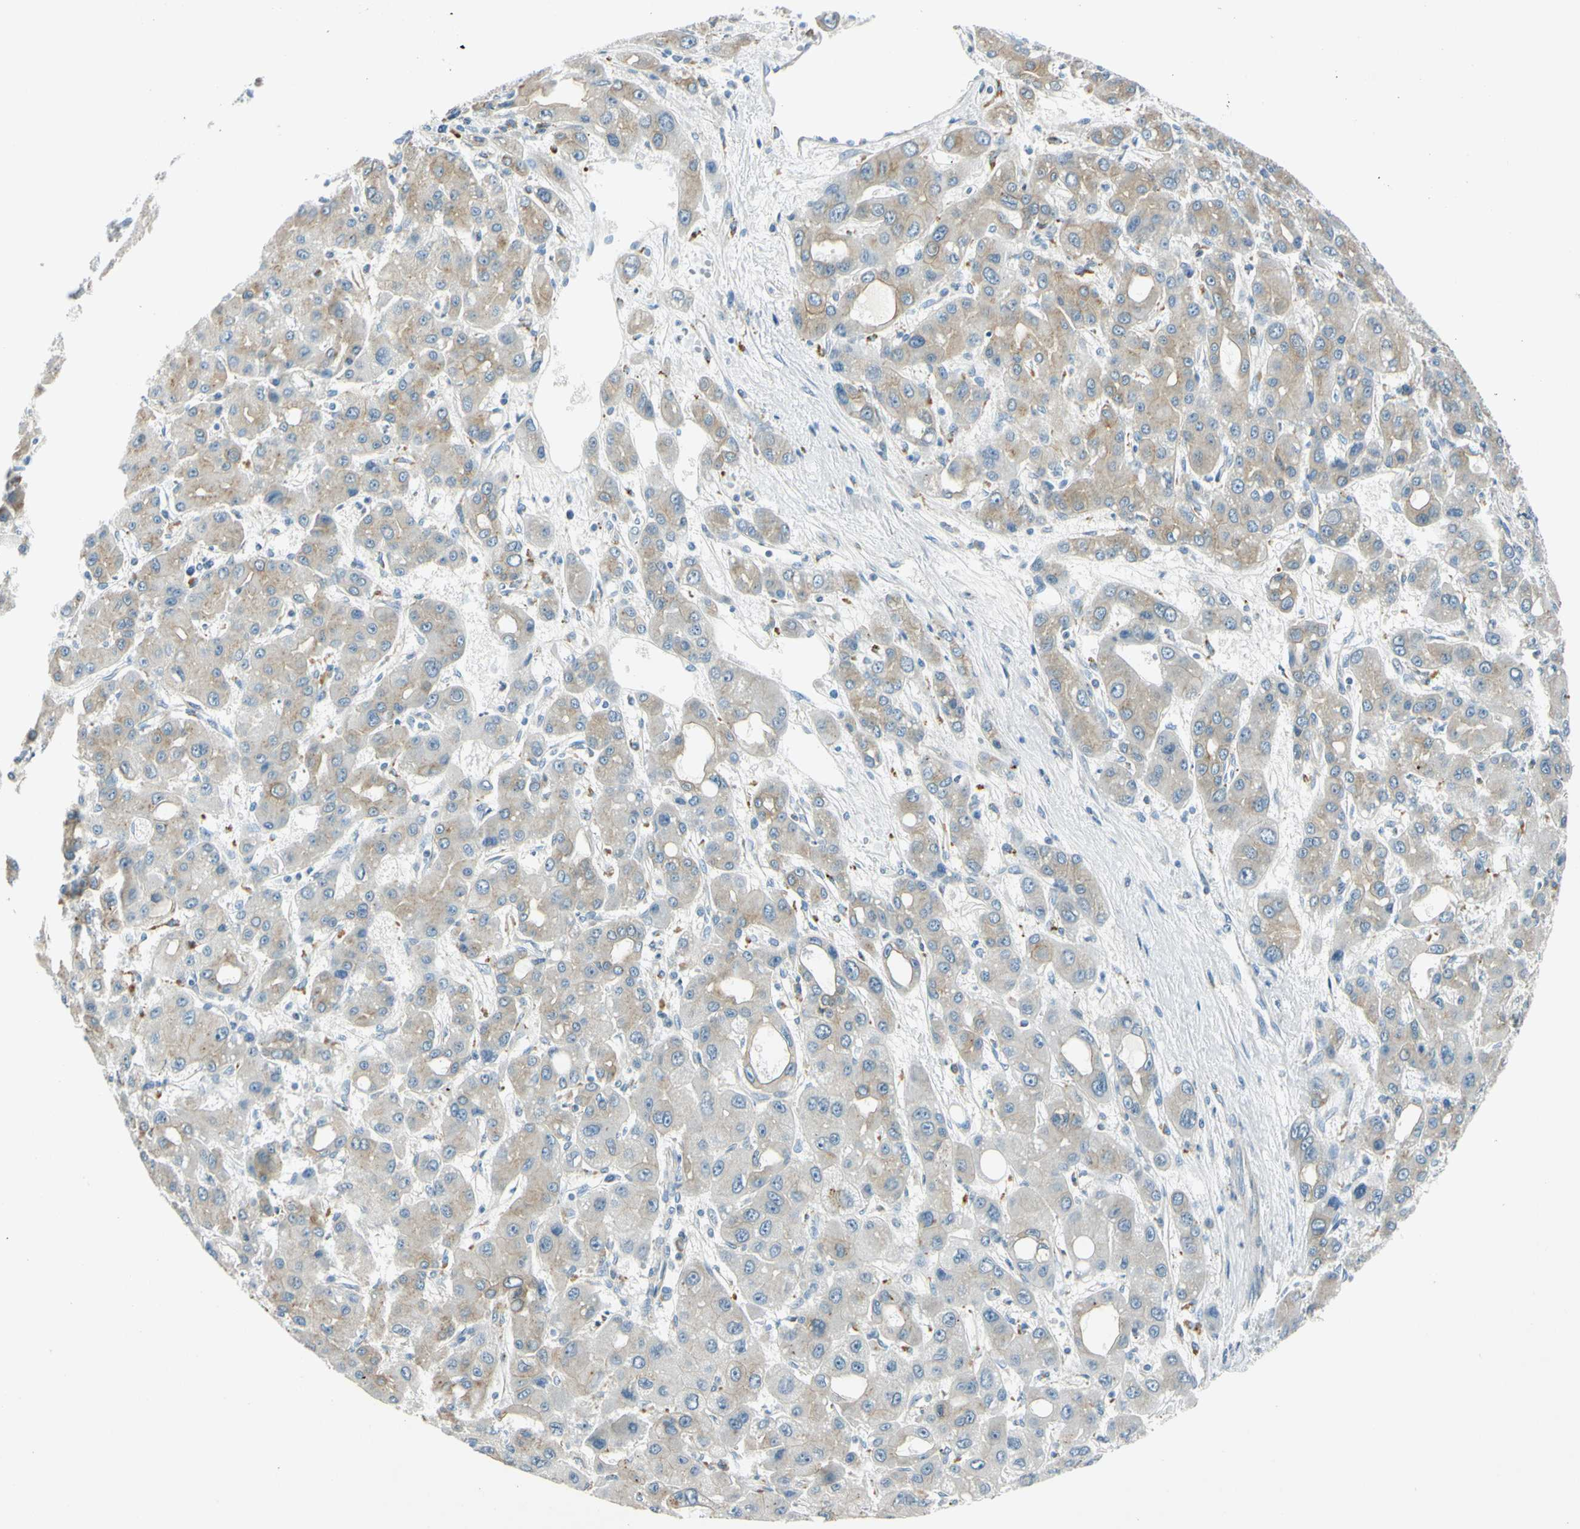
{"staining": {"intensity": "weak", "quantity": "<25%", "location": "cytoplasmic/membranous"}, "tissue": "liver cancer", "cell_type": "Tumor cells", "image_type": "cancer", "snomed": [{"axis": "morphology", "description": "Carcinoma, Hepatocellular, NOS"}, {"axis": "topography", "description": "Liver"}], "caption": "IHC histopathology image of human liver cancer stained for a protein (brown), which displays no expression in tumor cells. (DAB immunohistochemistry visualized using brightfield microscopy, high magnification).", "gene": "LAMA3", "patient": {"sex": "male", "age": 55}}